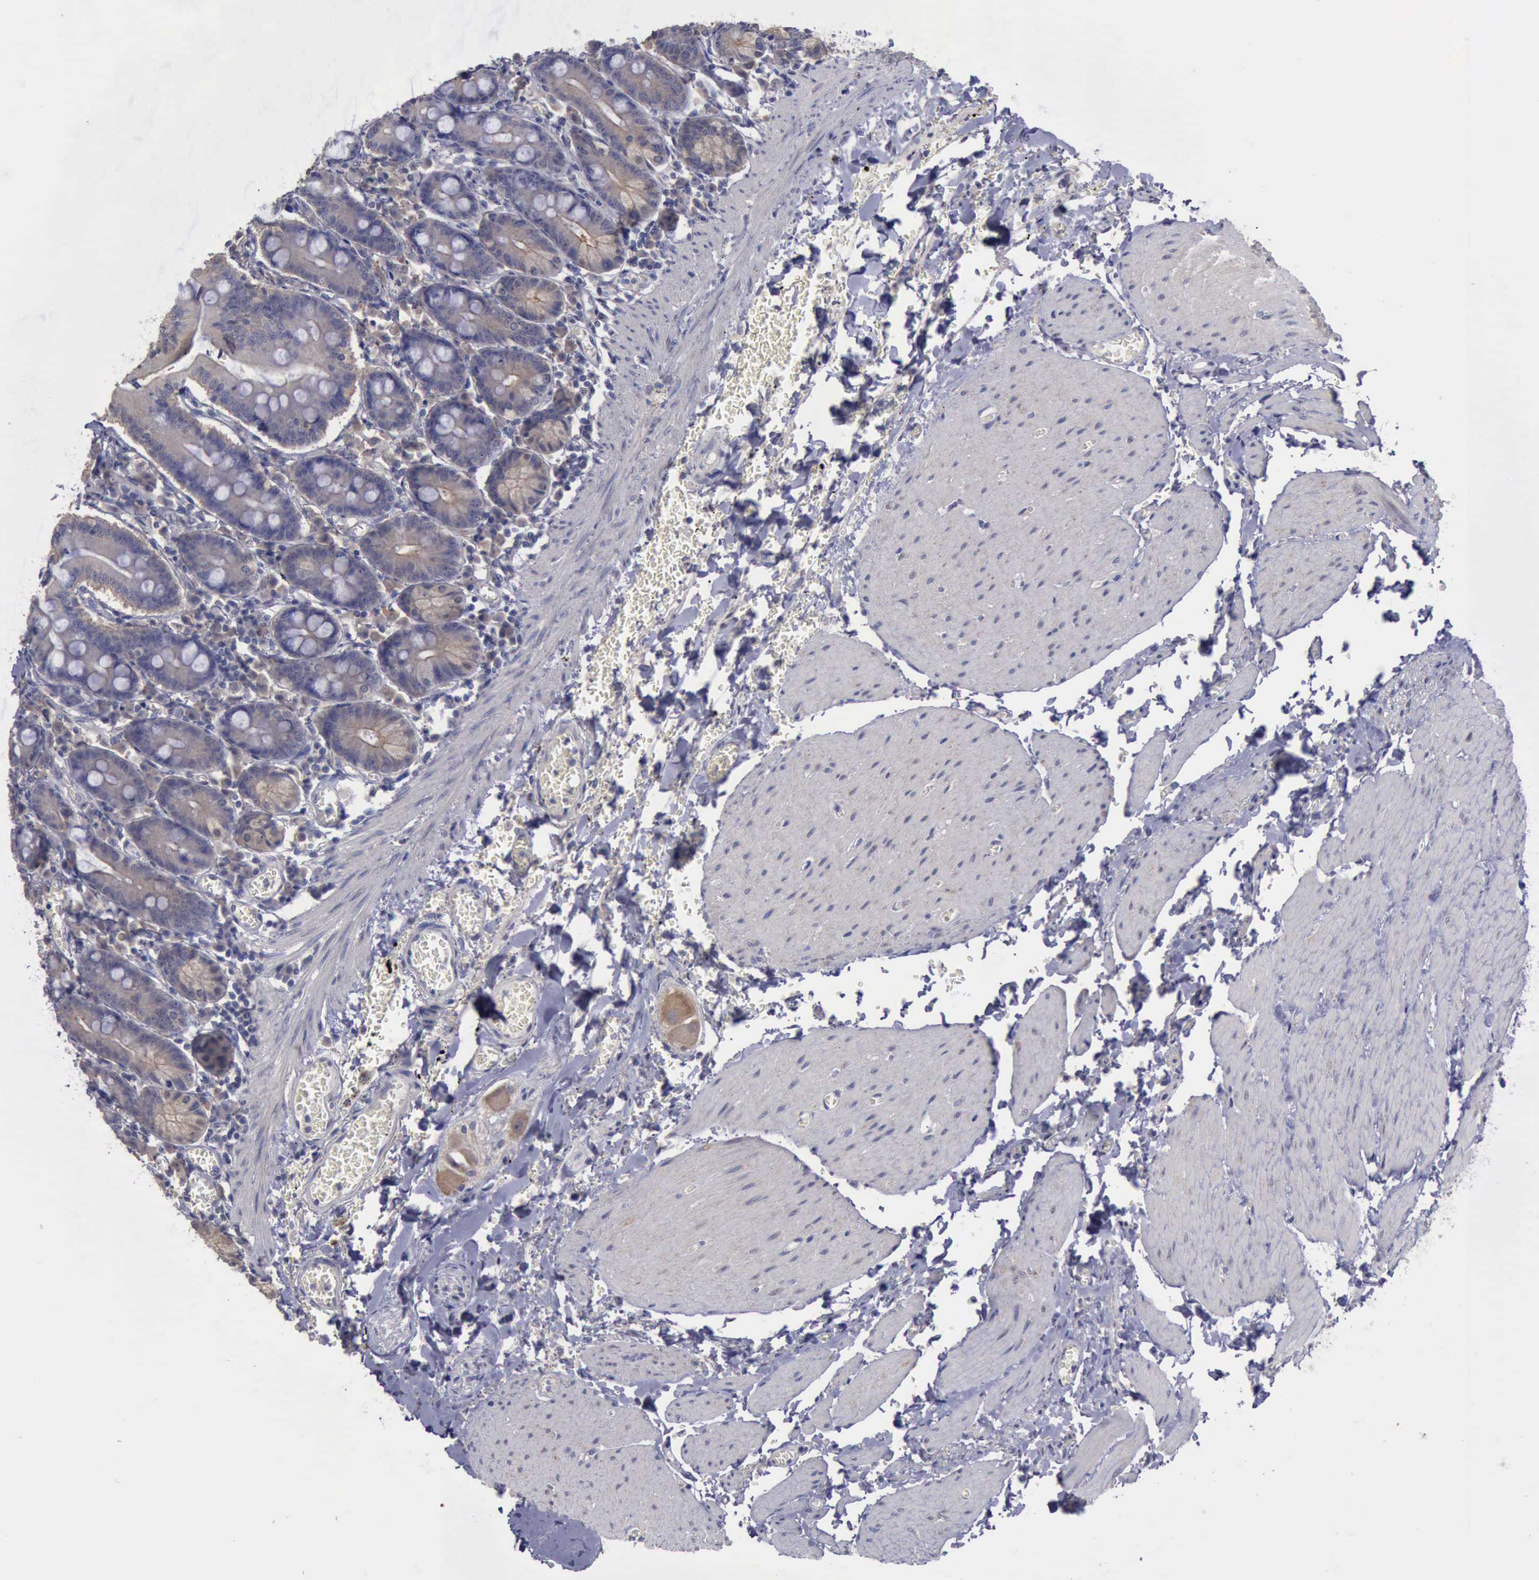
{"staining": {"intensity": "weak", "quantity": ">75%", "location": "cytoplasmic/membranous"}, "tissue": "small intestine", "cell_type": "Glandular cells", "image_type": "normal", "snomed": [{"axis": "morphology", "description": "Normal tissue, NOS"}, {"axis": "topography", "description": "Small intestine"}], "caption": "DAB immunohistochemical staining of normal small intestine demonstrates weak cytoplasmic/membranous protein expression in approximately >75% of glandular cells. The protein is stained brown, and the nuclei are stained in blue (DAB IHC with brightfield microscopy, high magnification).", "gene": "PHKA1", "patient": {"sex": "male", "age": 71}}